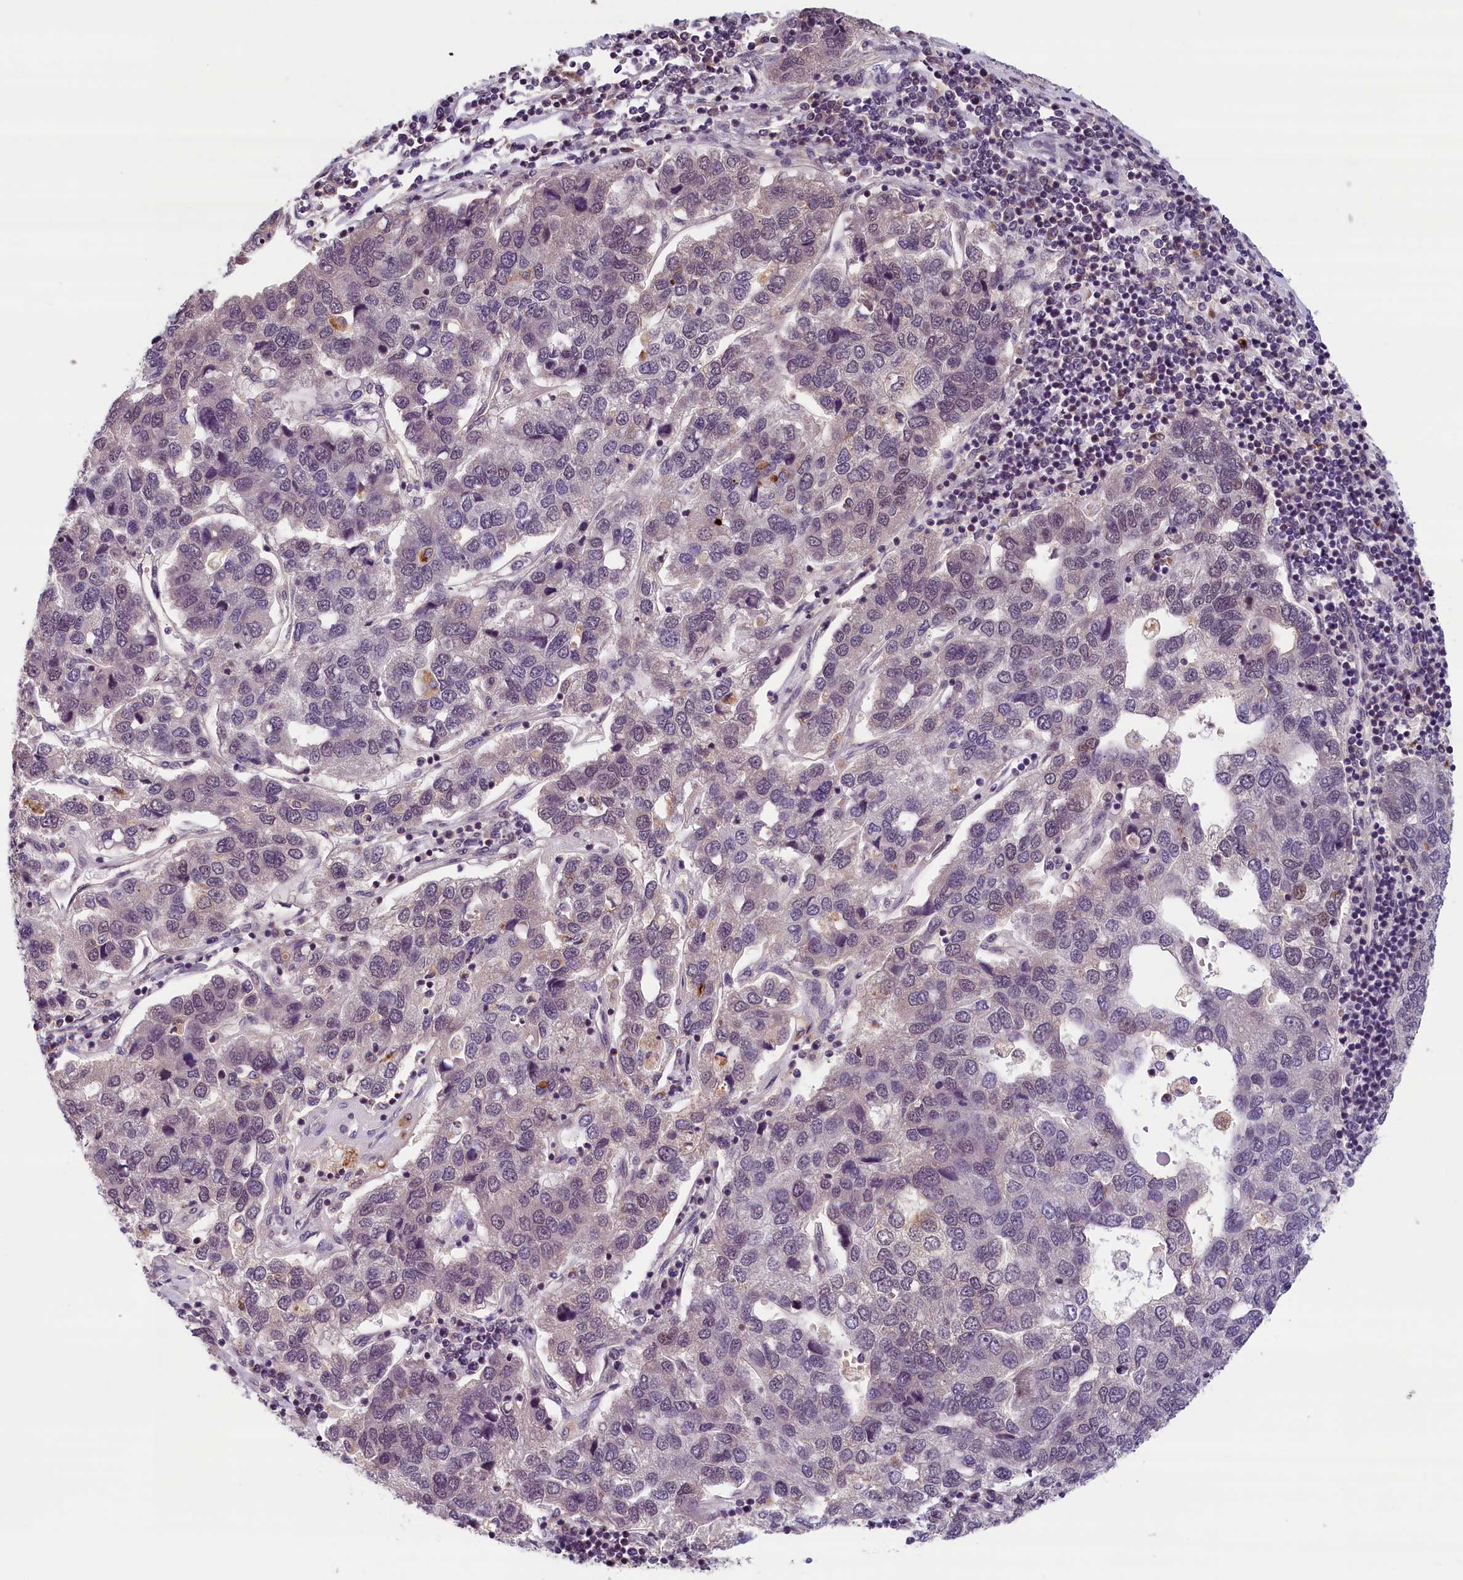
{"staining": {"intensity": "negative", "quantity": "none", "location": "none"}, "tissue": "pancreatic cancer", "cell_type": "Tumor cells", "image_type": "cancer", "snomed": [{"axis": "morphology", "description": "Adenocarcinoma, NOS"}, {"axis": "topography", "description": "Pancreas"}], "caption": "Pancreatic cancer was stained to show a protein in brown. There is no significant expression in tumor cells.", "gene": "KCNK6", "patient": {"sex": "female", "age": 61}}